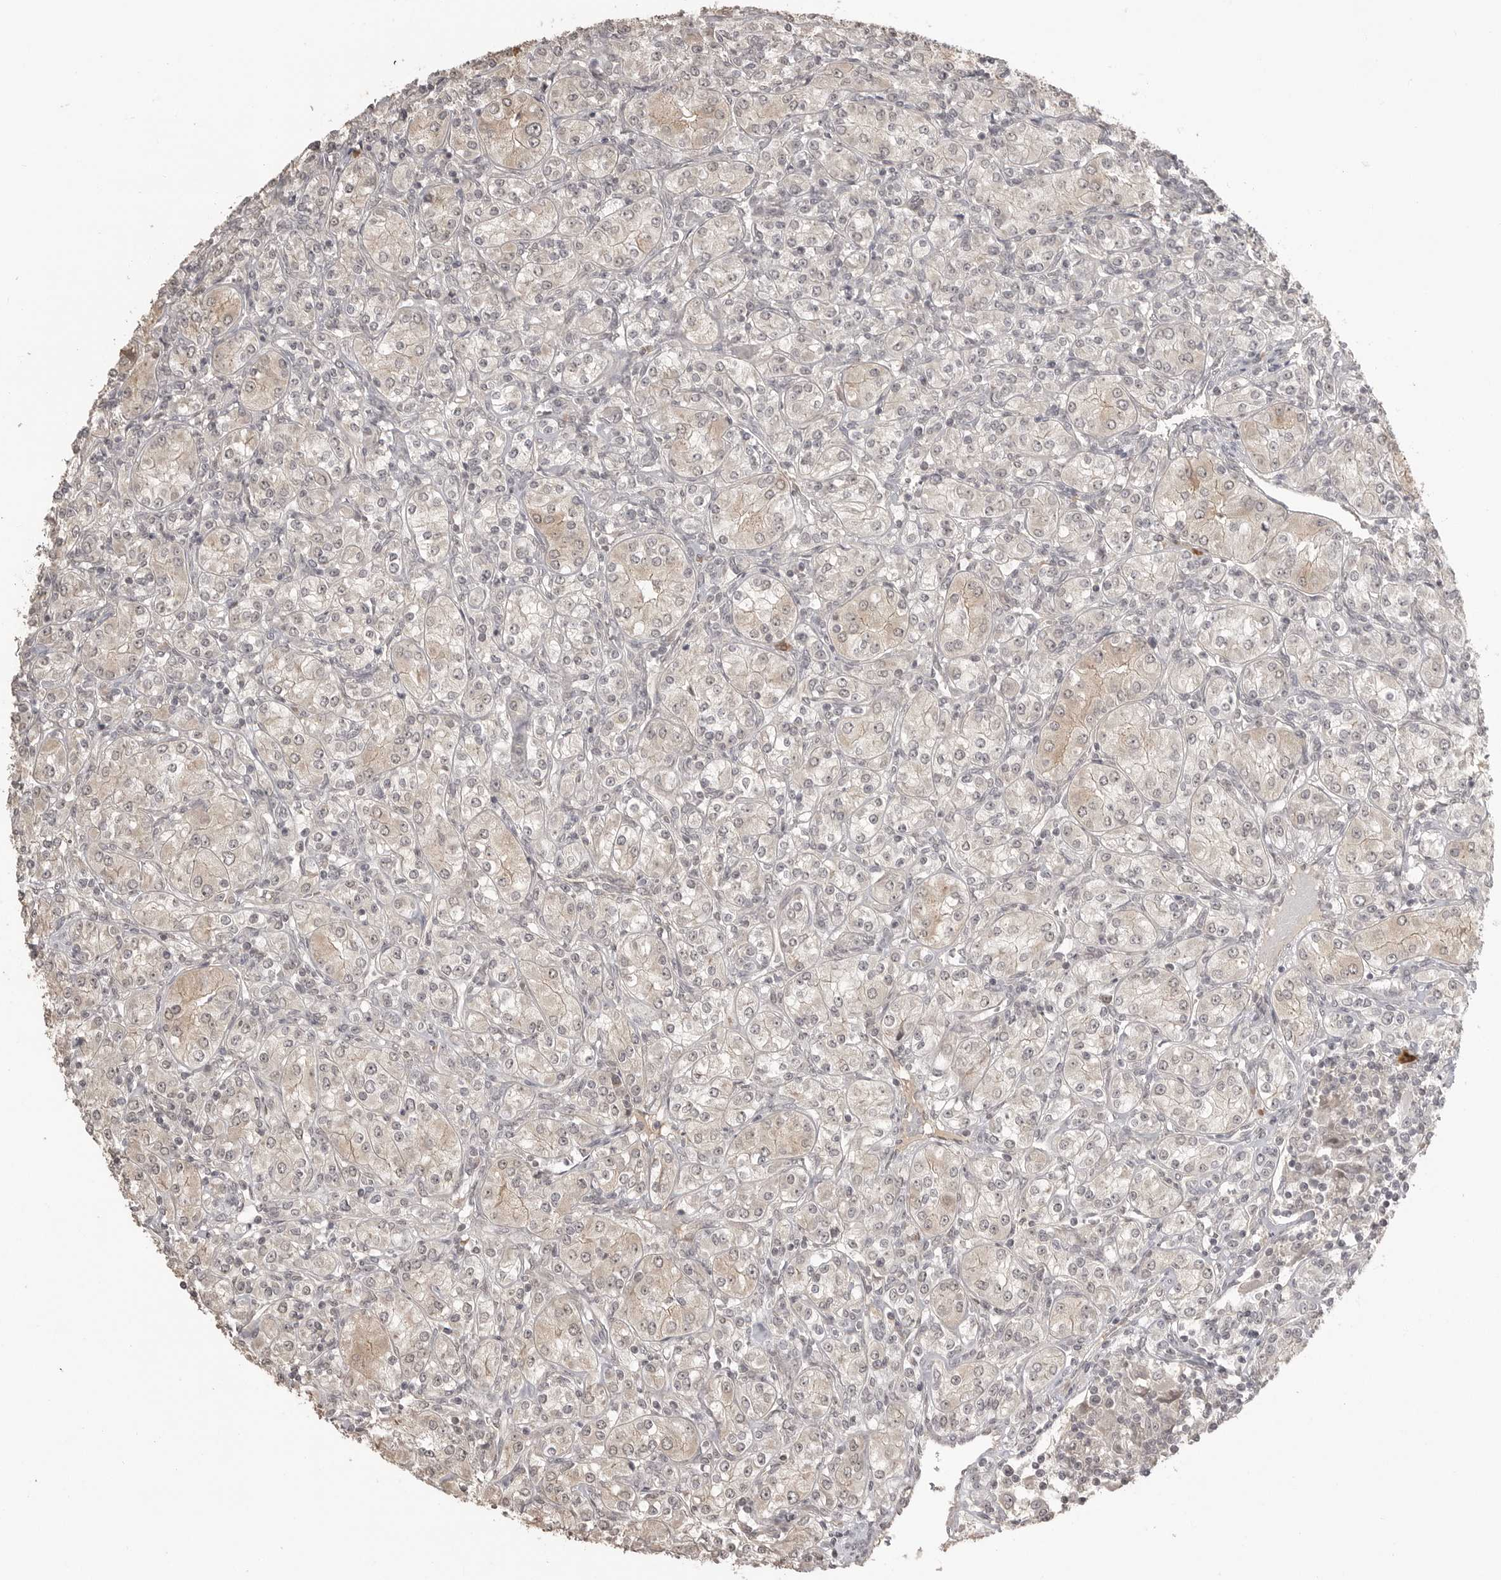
{"staining": {"intensity": "weak", "quantity": "<25%", "location": "cytoplasmic/membranous"}, "tissue": "renal cancer", "cell_type": "Tumor cells", "image_type": "cancer", "snomed": [{"axis": "morphology", "description": "Adenocarcinoma, NOS"}, {"axis": "topography", "description": "Kidney"}], "caption": "Human renal cancer stained for a protein using immunohistochemistry displays no expression in tumor cells.", "gene": "SMG8", "patient": {"sex": "male", "age": 77}}